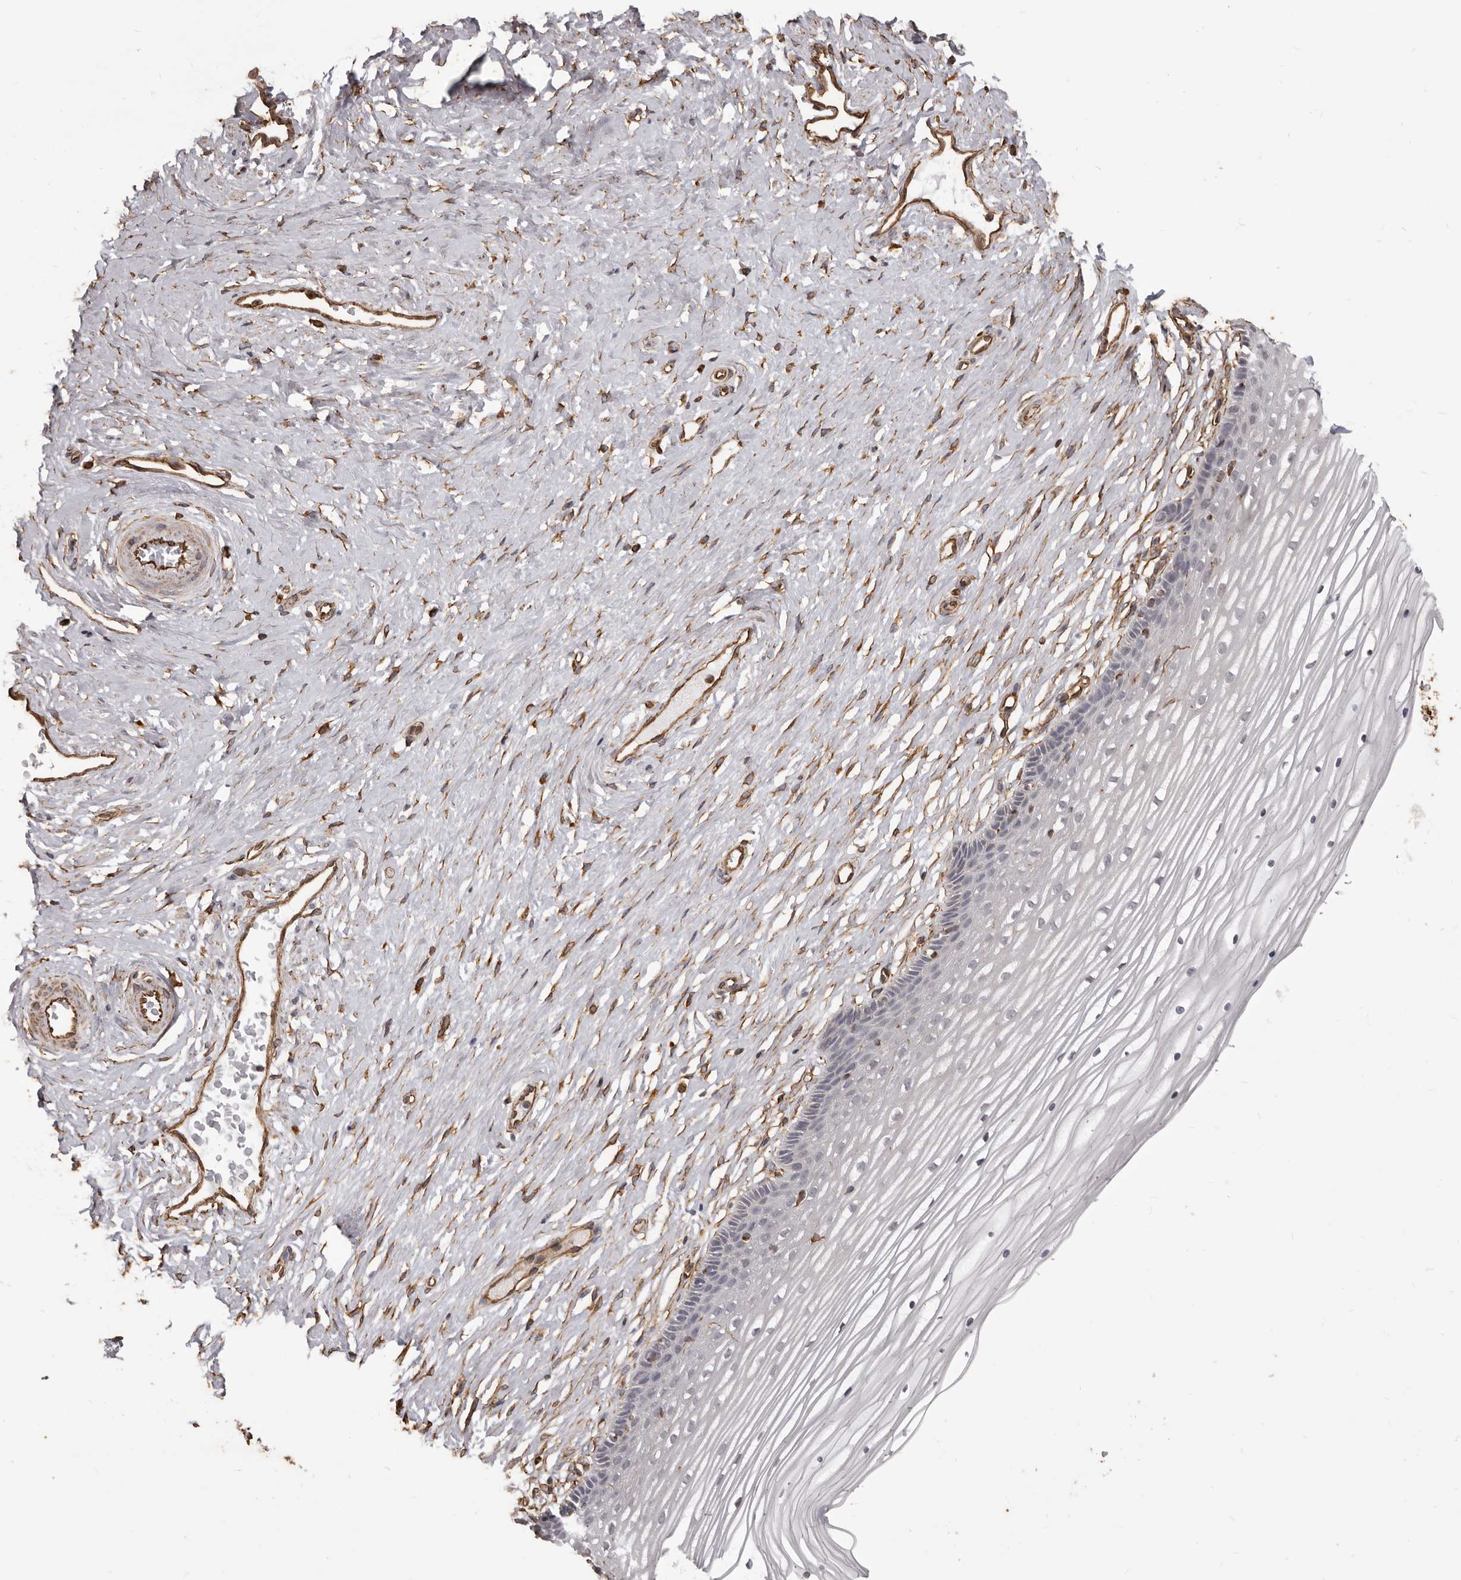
{"staining": {"intensity": "weak", "quantity": "<25%", "location": "nuclear"}, "tissue": "vagina", "cell_type": "Squamous epithelial cells", "image_type": "normal", "snomed": [{"axis": "morphology", "description": "Normal tissue, NOS"}, {"axis": "topography", "description": "Vagina"}, {"axis": "topography", "description": "Cervix"}], "caption": "Immunohistochemical staining of normal vagina displays no significant expression in squamous epithelial cells. (DAB IHC with hematoxylin counter stain).", "gene": "MTURN", "patient": {"sex": "female", "age": 40}}